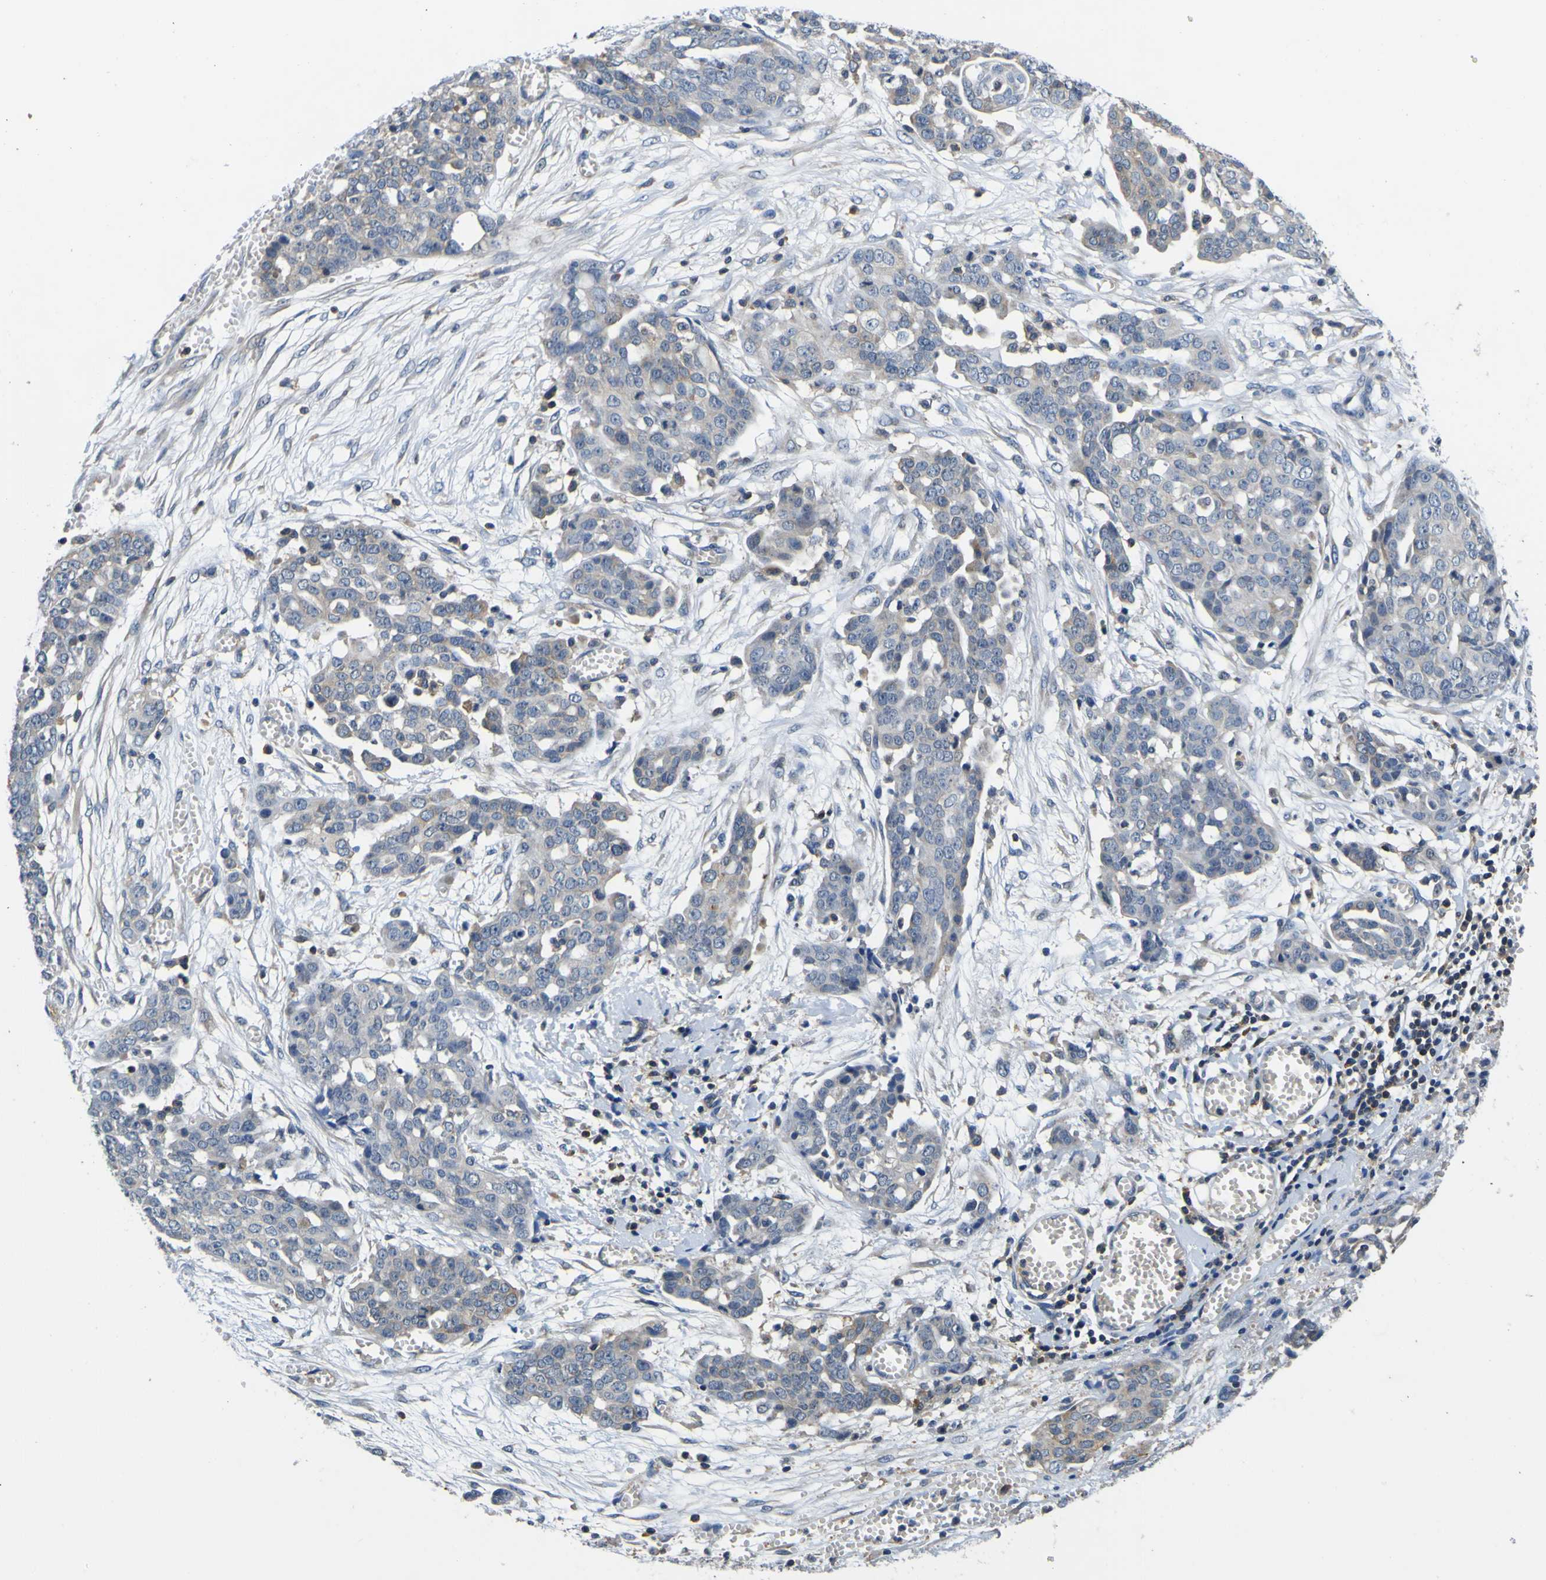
{"staining": {"intensity": "weak", "quantity": "<25%", "location": "cytoplasmic/membranous"}, "tissue": "ovarian cancer", "cell_type": "Tumor cells", "image_type": "cancer", "snomed": [{"axis": "morphology", "description": "Cystadenocarcinoma, serous, NOS"}, {"axis": "topography", "description": "Soft tissue"}, {"axis": "topography", "description": "Ovary"}], "caption": "Tumor cells are negative for brown protein staining in ovarian cancer. (Brightfield microscopy of DAB (3,3'-diaminobenzidine) IHC at high magnification).", "gene": "TNIK", "patient": {"sex": "female", "age": 57}}